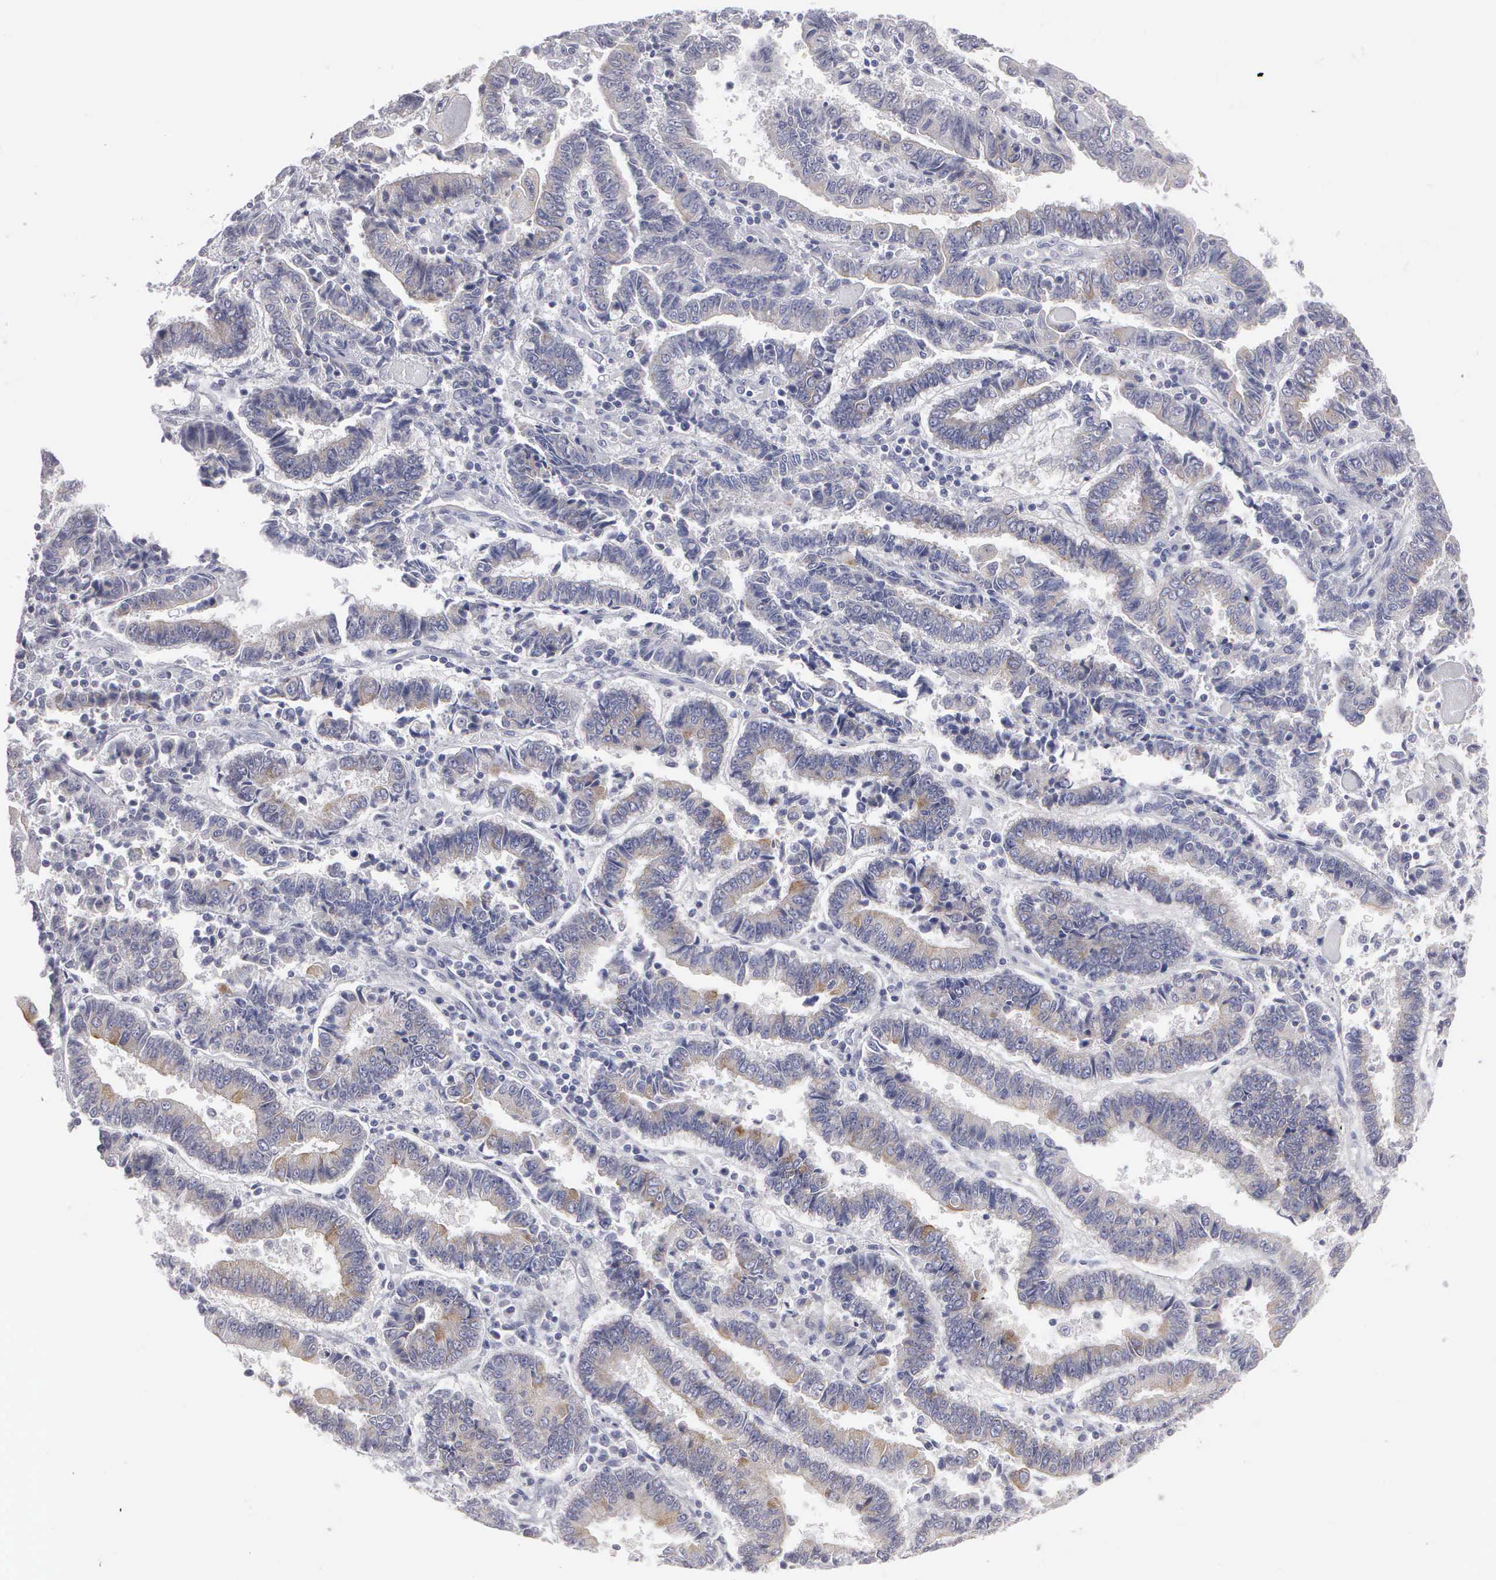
{"staining": {"intensity": "weak", "quantity": "25%-75%", "location": "cytoplasmic/membranous"}, "tissue": "endometrial cancer", "cell_type": "Tumor cells", "image_type": "cancer", "snomed": [{"axis": "morphology", "description": "Adenocarcinoma, NOS"}, {"axis": "topography", "description": "Endometrium"}], "caption": "An image of endometrial cancer (adenocarcinoma) stained for a protein displays weak cytoplasmic/membranous brown staining in tumor cells. The protein is stained brown, and the nuclei are stained in blue (DAB (3,3'-diaminobenzidine) IHC with brightfield microscopy, high magnification).", "gene": "CEP170B", "patient": {"sex": "female", "age": 75}}